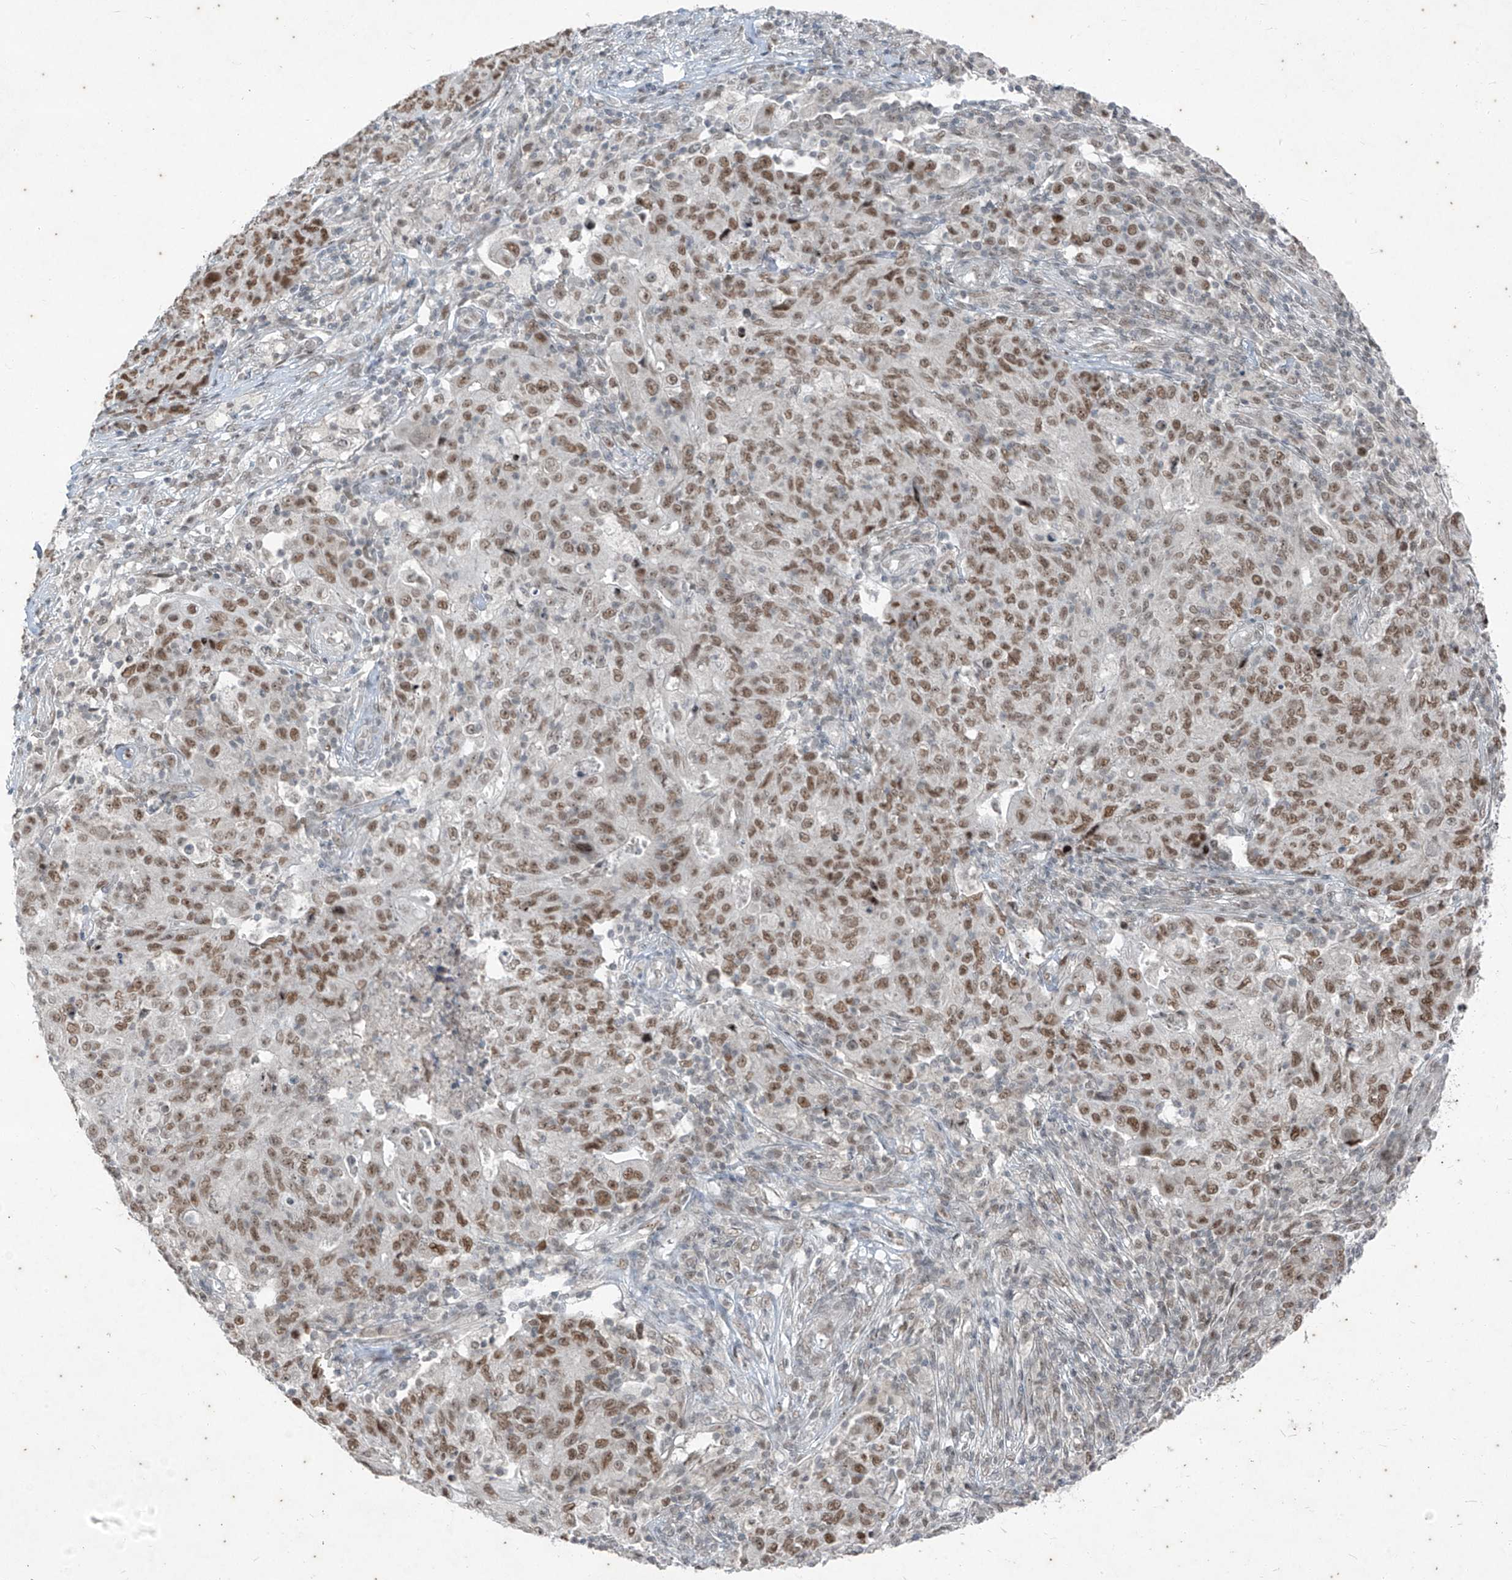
{"staining": {"intensity": "moderate", "quantity": ">75%", "location": "nuclear"}, "tissue": "ovarian cancer", "cell_type": "Tumor cells", "image_type": "cancer", "snomed": [{"axis": "morphology", "description": "Carcinoma, endometroid"}, {"axis": "topography", "description": "Ovary"}], "caption": "Human ovarian endometroid carcinoma stained with a brown dye displays moderate nuclear positive staining in about >75% of tumor cells.", "gene": "ZNF354B", "patient": {"sex": "female", "age": 42}}